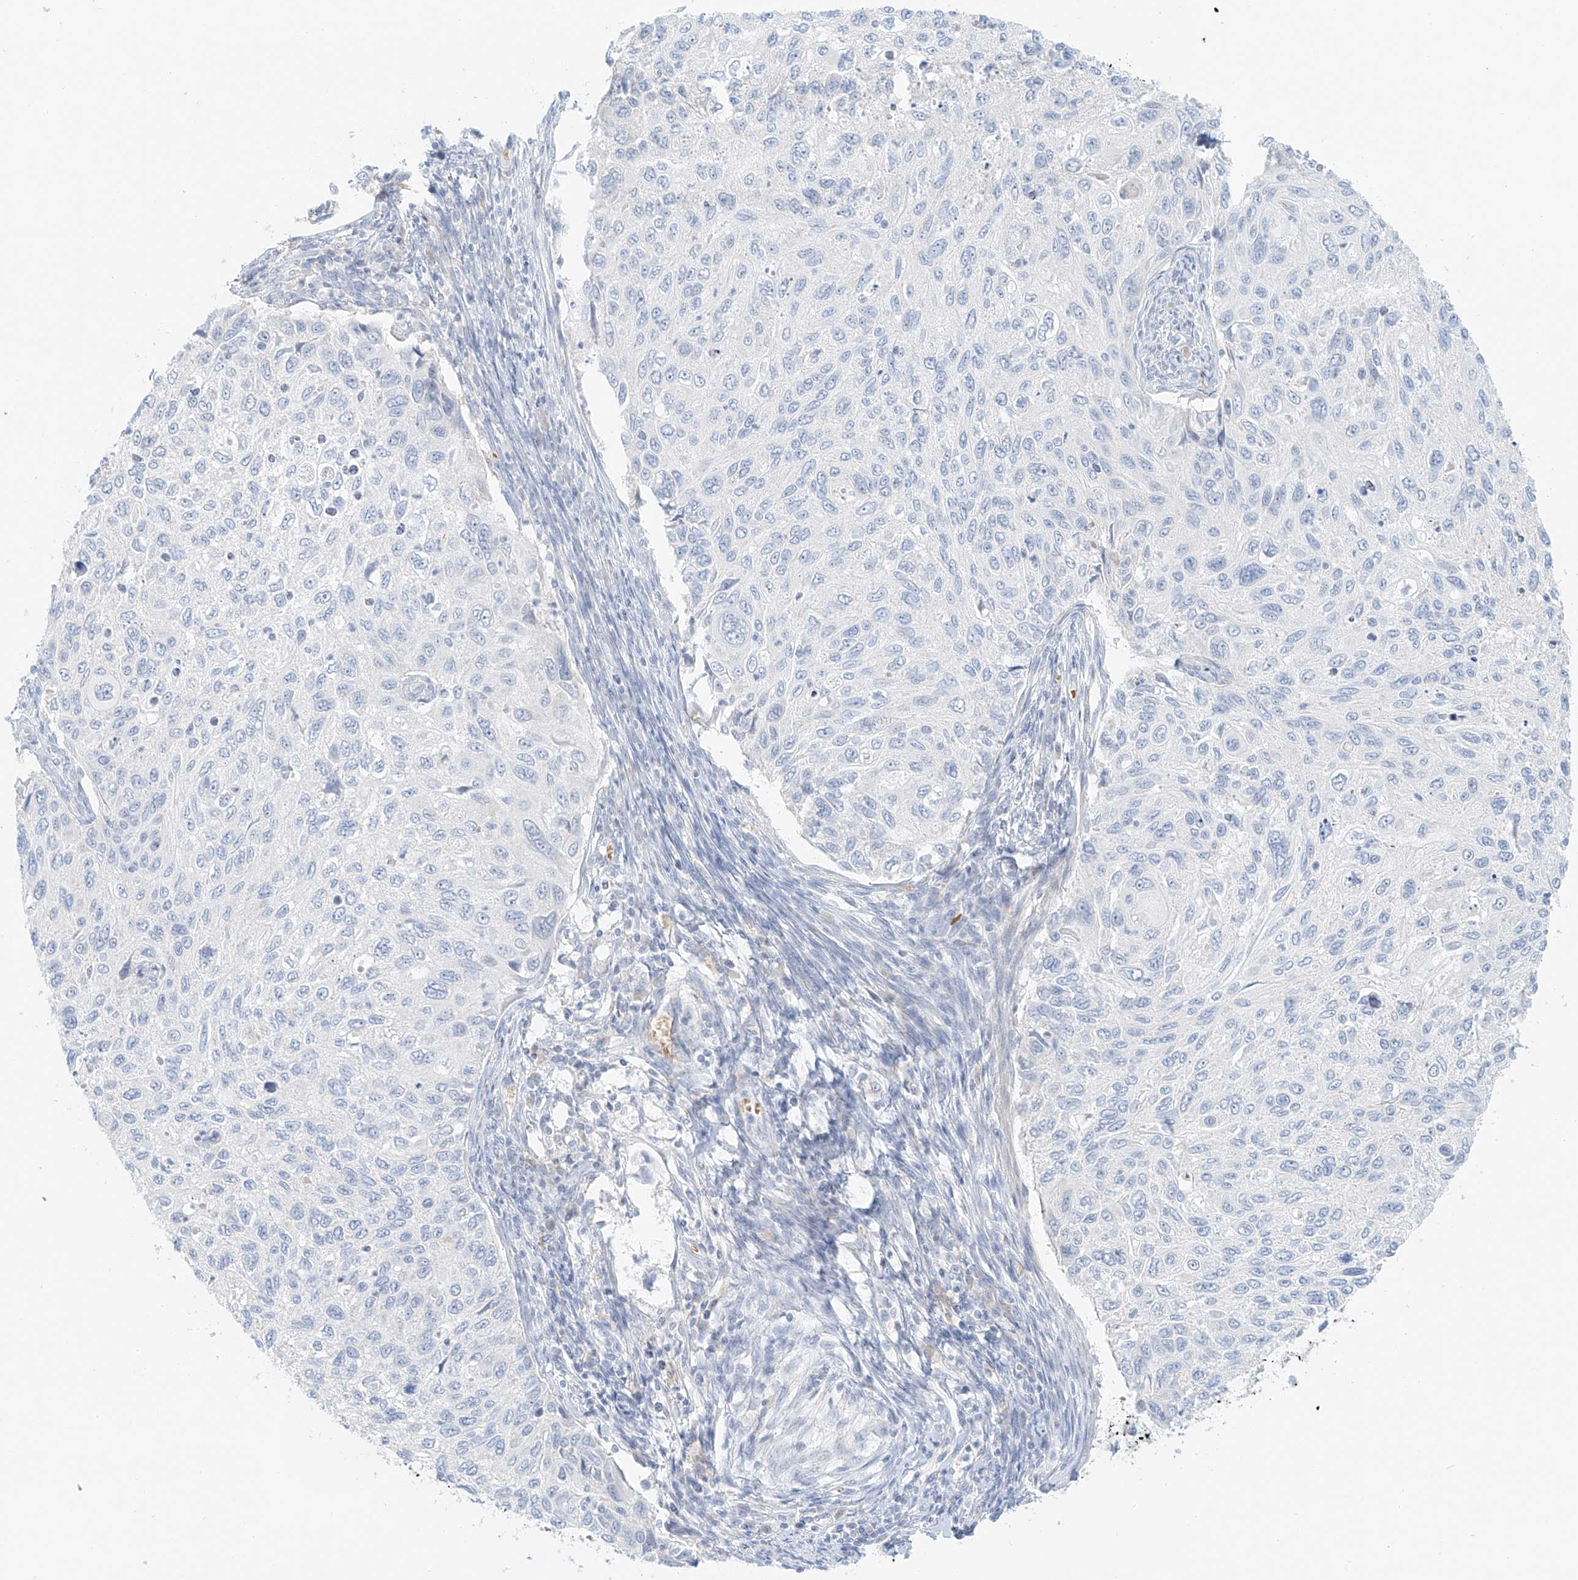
{"staining": {"intensity": "negative", "quantity": "none", "location": "none"}, "tissue": "cervical cancer", "cell_type": "Tumor cells", "image_type": "cancer", "snomed": [{"axis": "morphology", "description": "Squamous cell carcinoma, NOS"}, {"axis": "topography", "description": "Cervix"}], "caption": "High power microscopy photomicrograph of an immunohistochemistry (IHC) histopathology image of cervical cancer (squamous cell carcinoma), revealing no significant staining in tumor cells. (DAB immunohistochemistry (IHC), high magnification).", "gene": "PGC", "patient": {"sex": "female", "age": 70}}